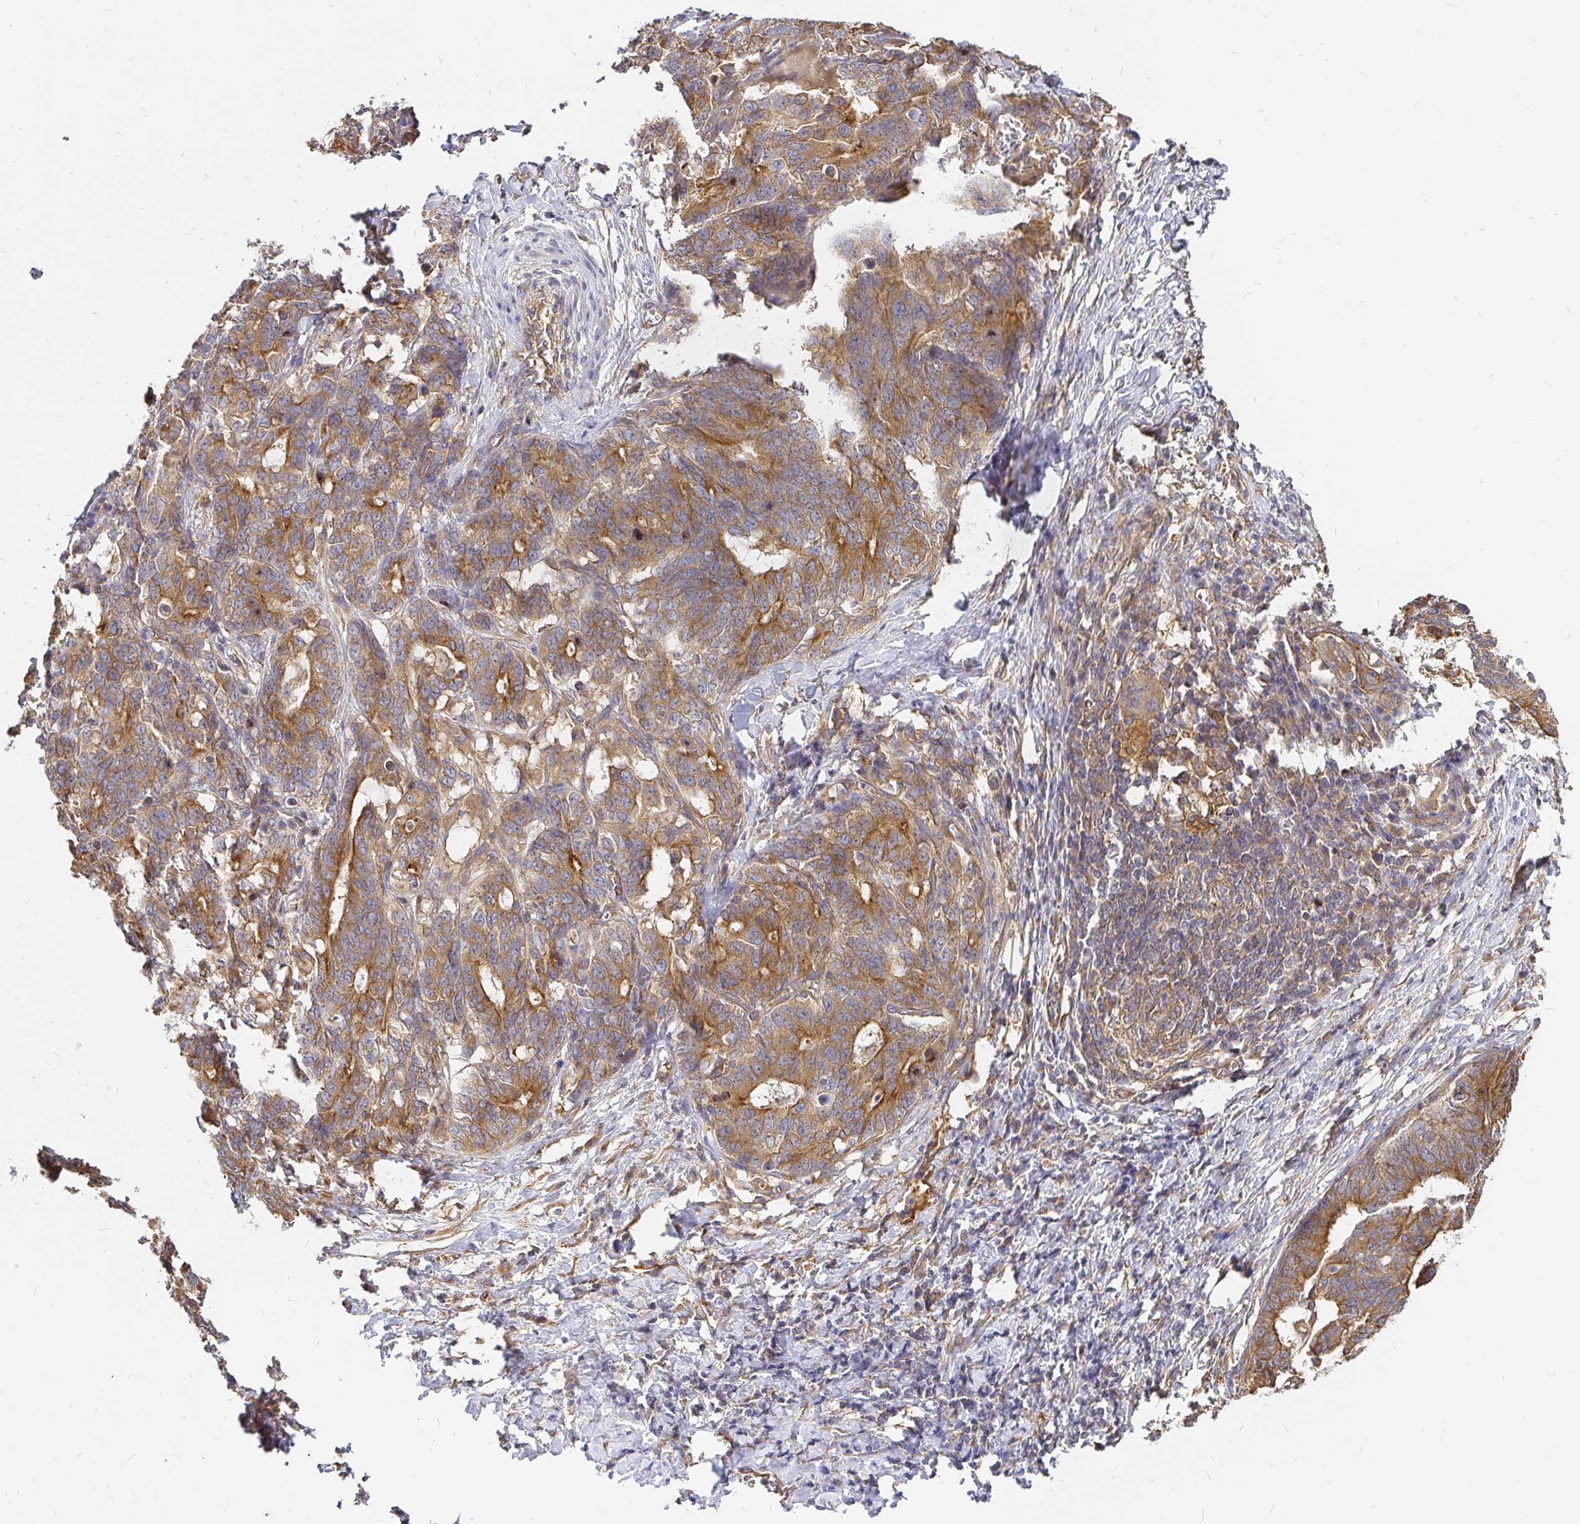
{"staining": {"intensity": "moderate", "quantity": ">75%", "location": "cytoplasmic/membranous"}, "tissue": "stomach cancer", "cell_type": "Tumor cells", "image_type": "cancer", "snomed": [{"axis": "morphology", "description": "Normal tissue, NOS"}, {"axis": "morphology", "description": "Adenocarcinoma, NOS"}, {"axis": "topography", "description": "Stomach"}], "caption": "The micrograph displays staining of stomach cancer, revealing moderate cytoplasmic/membranous protein positivity (brown color) within tumor cells. The staining was performed using DAB (3,3'-diaminobenzidine) to visualize the protein expression in brown, while the nuclei were stained in blue with hematoxylin (Magnification: 20x).", "gene": "KIF5B", "patient": {"sex": "female", "age": 64}}